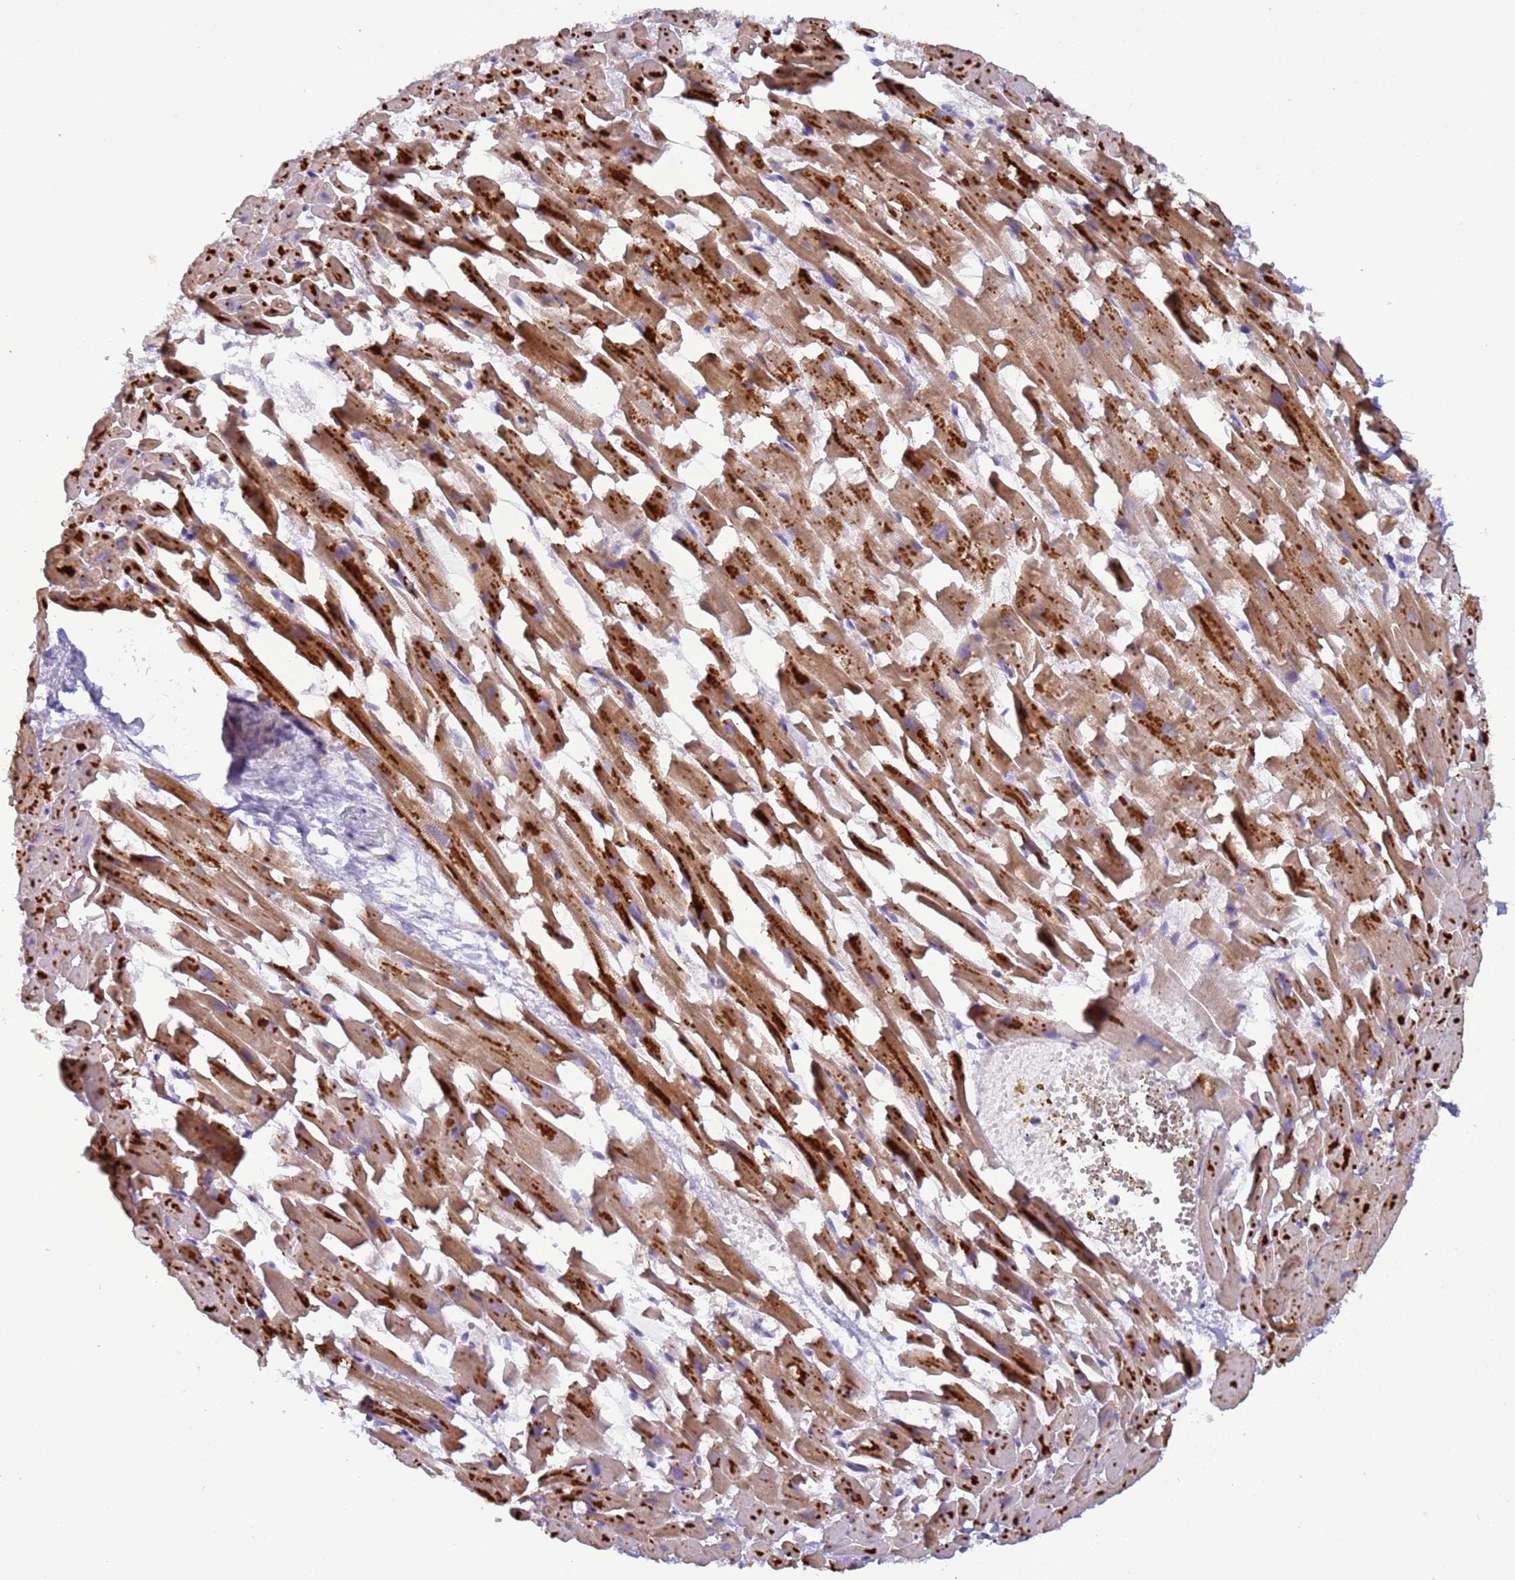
{"staining": {"intensity": "strong", "quantity": ">75%", "location": "cytoplasmic/membranous"}, "tissue": "heart muscle", "cell_type": "Cardiomyocytes", "image_type": "normal", "snomed": [{"axis": "morphology", "description": "Normal tissue, NOS"}, {"axis": "topography", "description": "Heart"}], "caption": "Immunohistochemical staining of unremarkable heart muscle shows >75% levels of strong cytoplasmic/membranous protein expression in about >75% of cardiomyocytes. (brown staining indicates protein expression, while blue staining denotes nuclei).", "gene": "UQCRQ", "patient": {"sex": "female", "age": 64}}